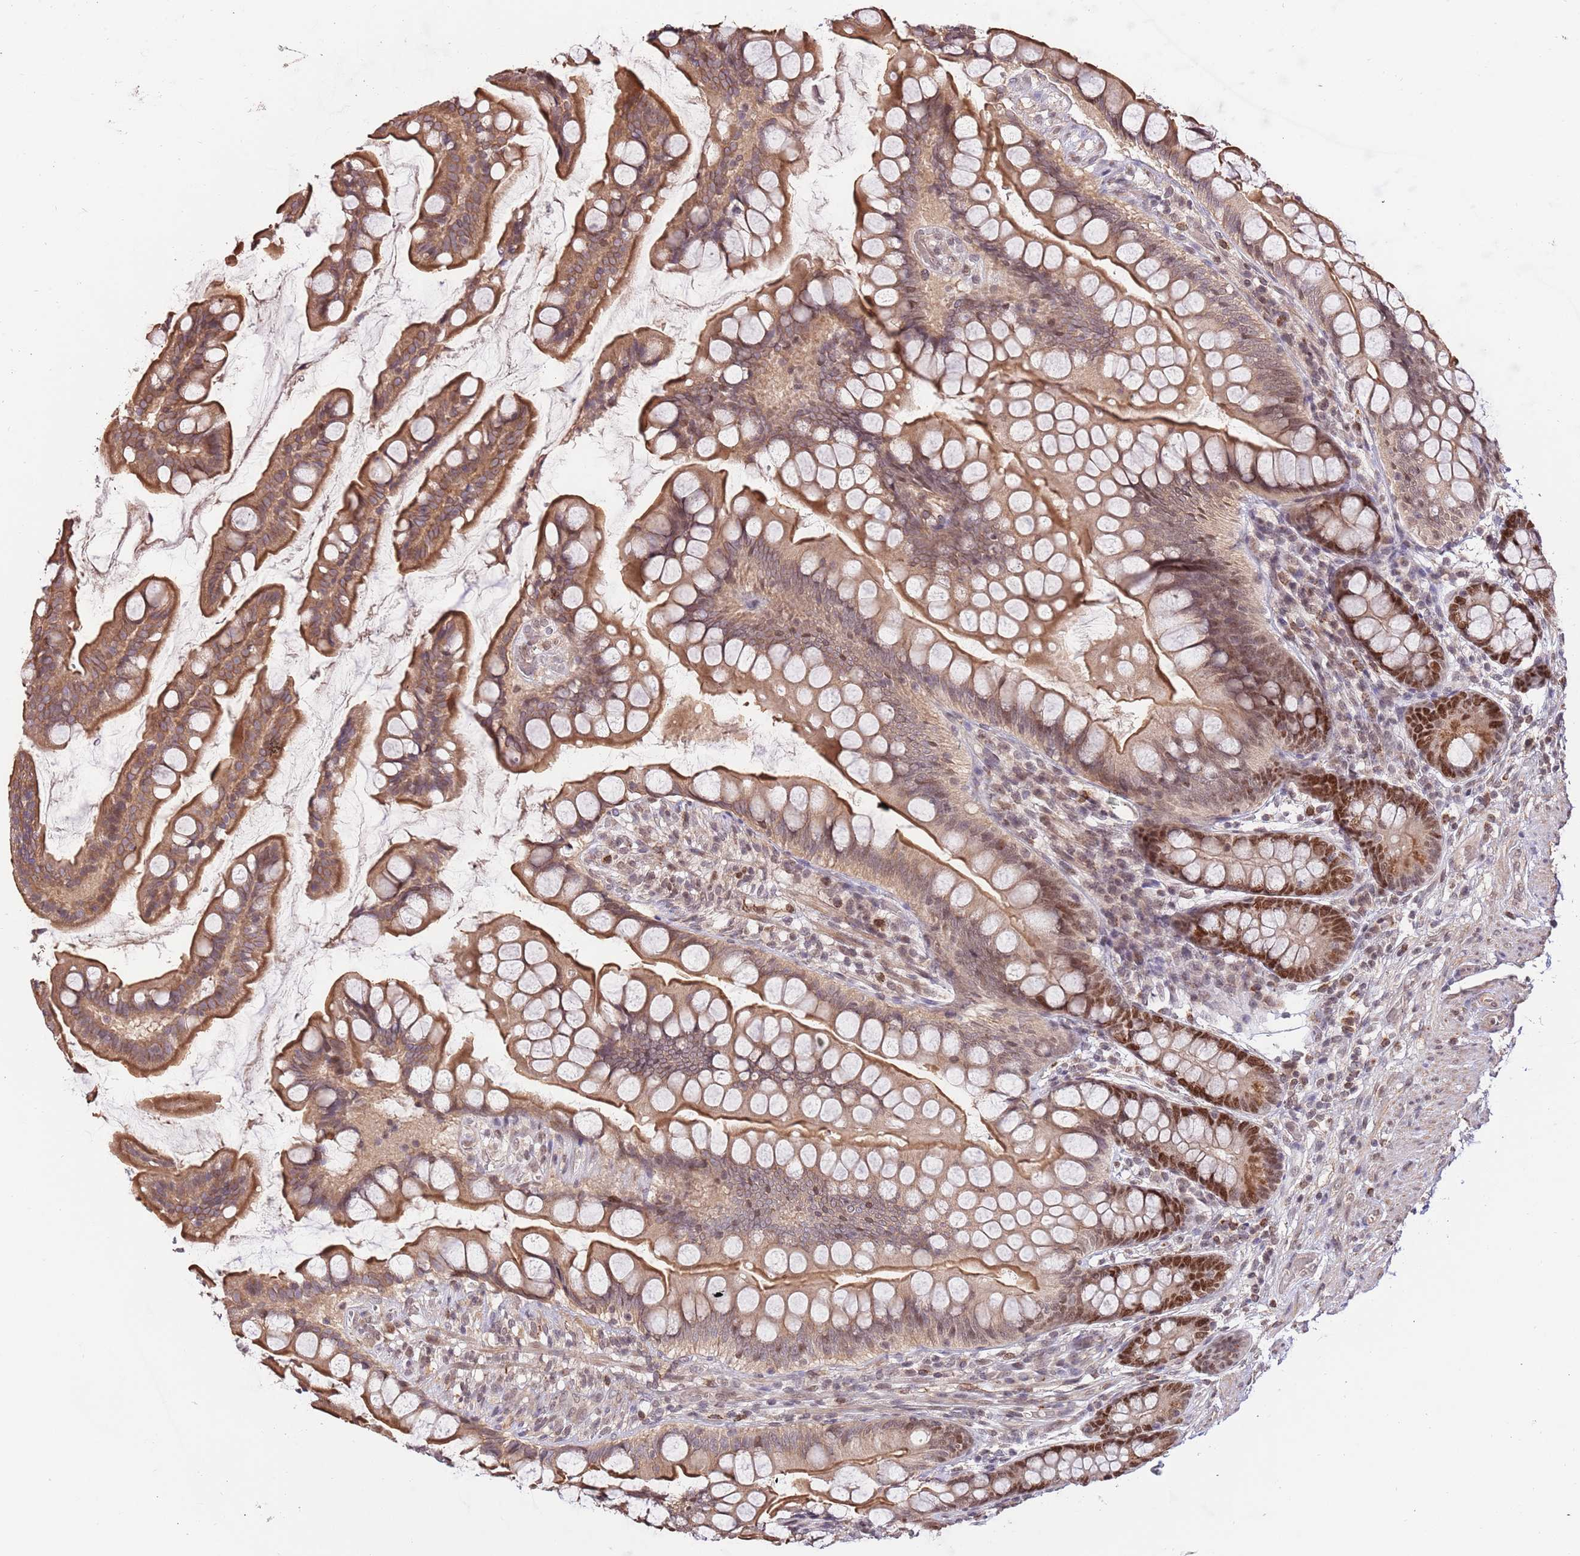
{"staining": {"intensity": "strong", "quantity": ">75%", "location": "cytoplasmic/membranous,nuclear"}, "tissue": "small intestine", "cell_type": "Glandular cells", "image_type": "normal", "snomed": [{"axis": "morphology", "description": "Normal tissue, NOS"}, {"axis": "topography", "description": "Small intestine"}], "caption": "Strong cytoplasmic/membranous,nuclear expression is present in about >75% of glandular cells in benign small intestine.", "gene": "RIF1", "patient": {"sex": "male", "age": 70}}